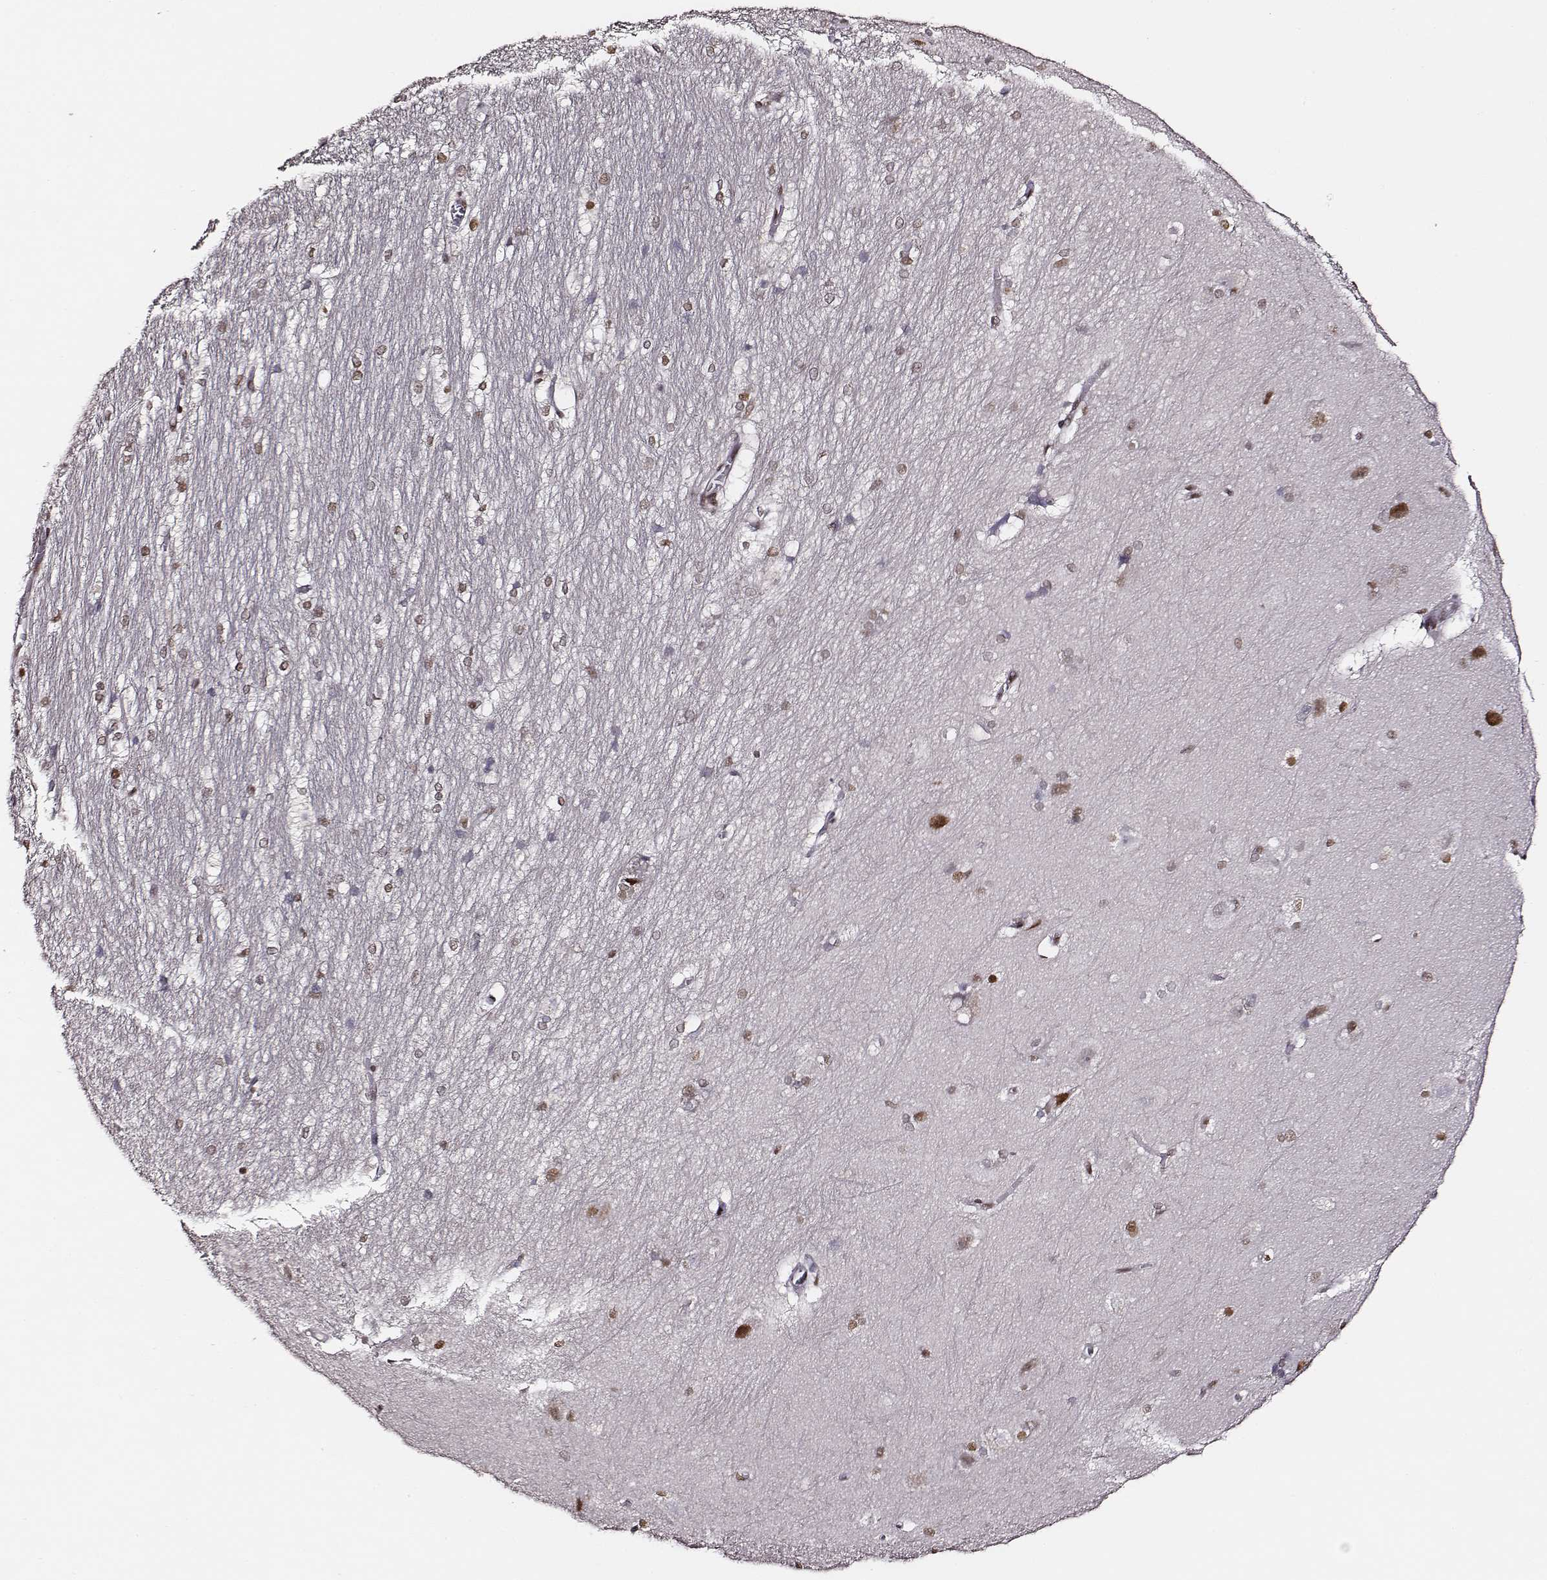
{"staining": {"intensity": "moderate", "quantity": "25%-75%", "location": "nuclear"}, "tissue": "hippocampus", "cell_type": "Glial cells", "image_type": "normal", "snomed": [{"axis": "morphology", "description": "Normal tissue, NOS"}, {"axis": "topography", "description": "Cerebral cortex"}, {"axis": "topography", "description": "Hippocampus"}], "caption": "IHC micrograph of unremarkable human hippocampus stained for a protein (brown), which displays medium levels of moderate nuclear expression in approximately 25%-75% of glial cells.", "gene": "PPARA", "patient": {"sex": "female", "age": 19}}